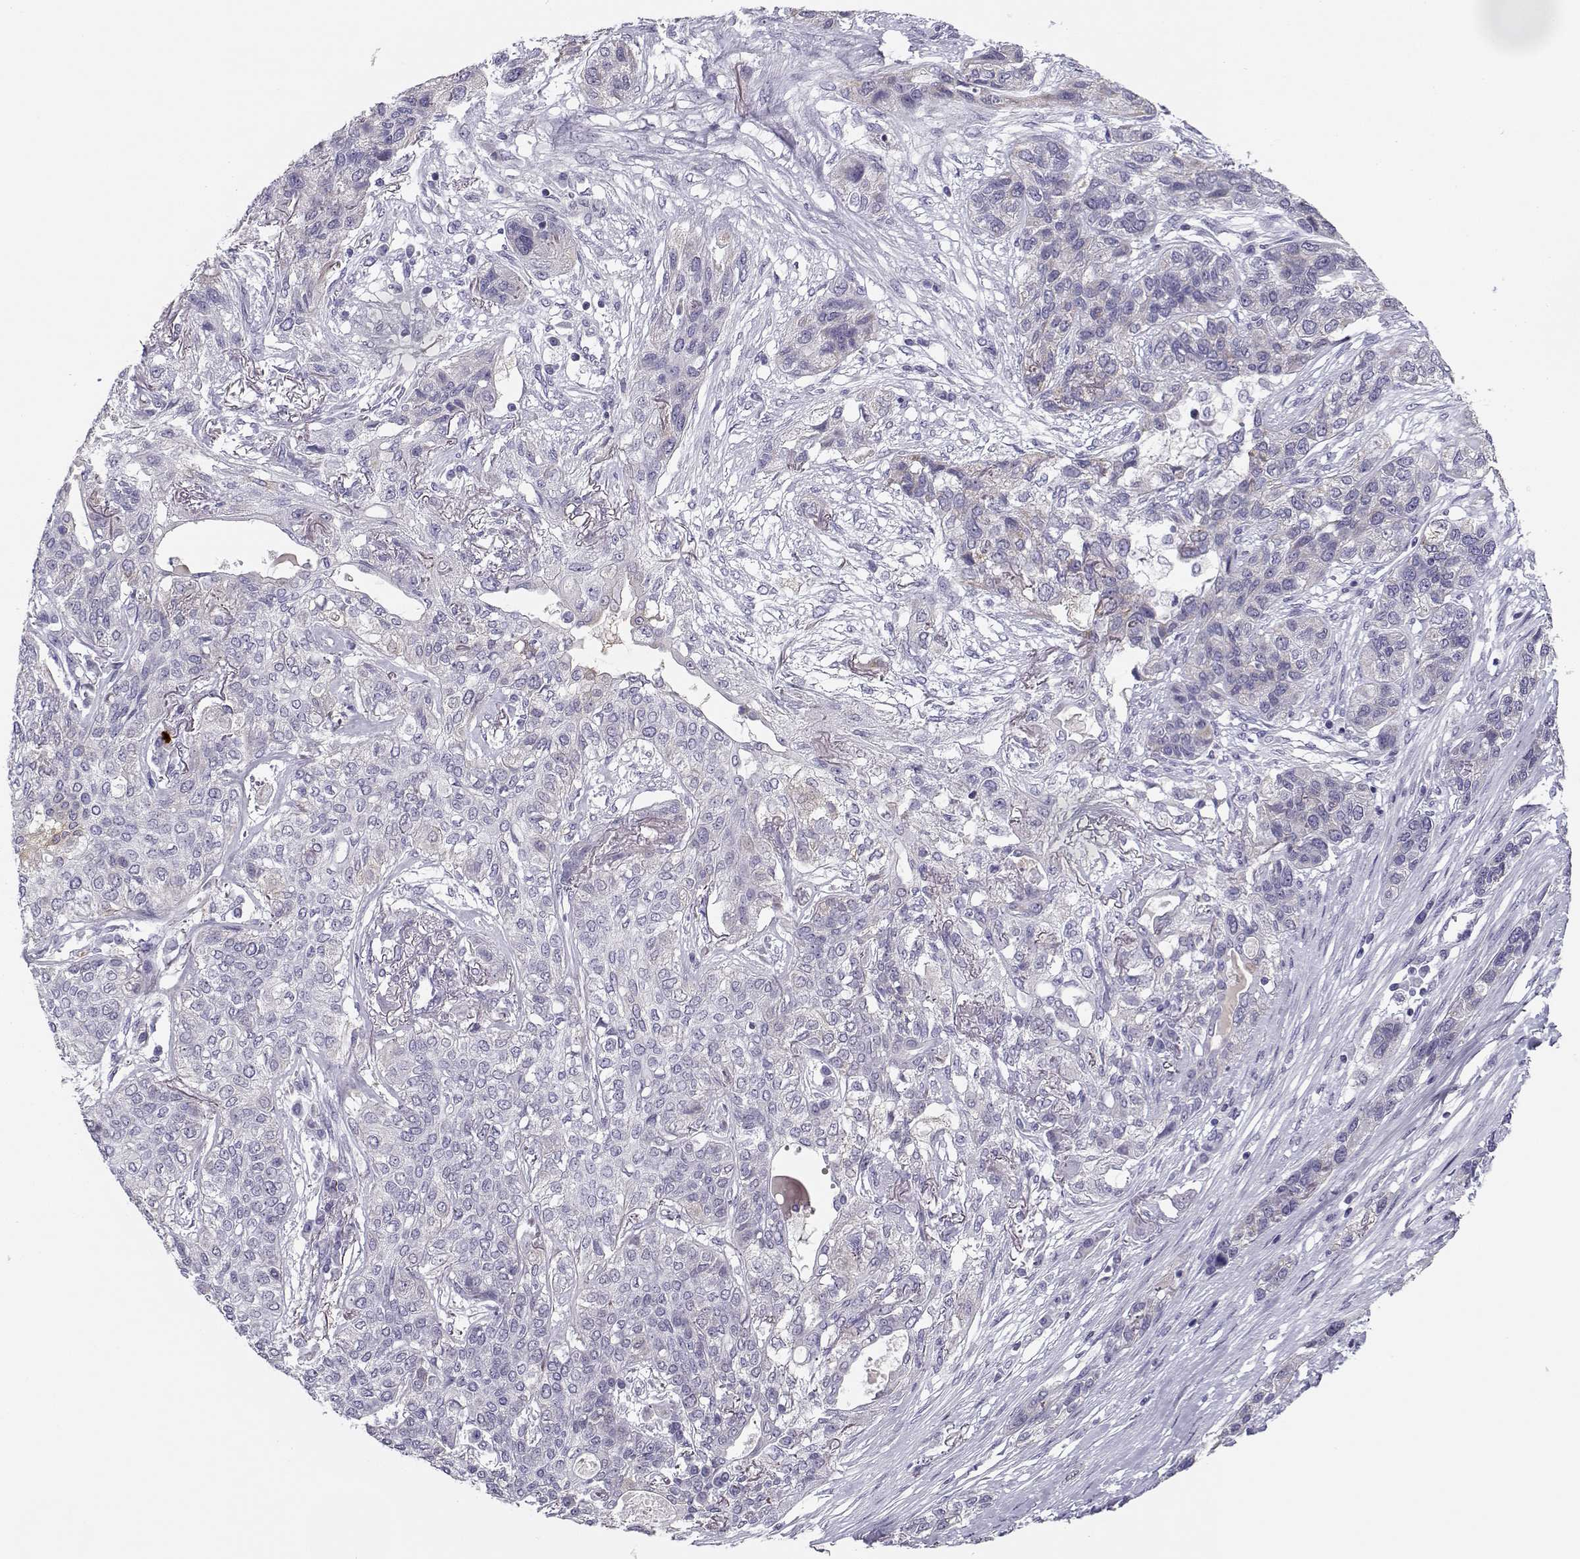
{"staining": {"intensity": "negative", "quantity": "none", "location": "none"}, "tissue": "lung cancer", "cell_type": "Tumor cells", "image_type": "cancer", "snomed": [{"axis": "morphology", "description": "Squamous cell carcinoma, NOS"}, {"axis": "topography", "description": "Lung"}], "caption": "IHC image of neoplastic tissue: lung squamous cell carcinoma stained with DAB (3,3'-diaminobenzidine) shows no significant protein staining in tumor cells.", "gene": "CREB3L3", "patient": {"sex": "female", "age": 70}}